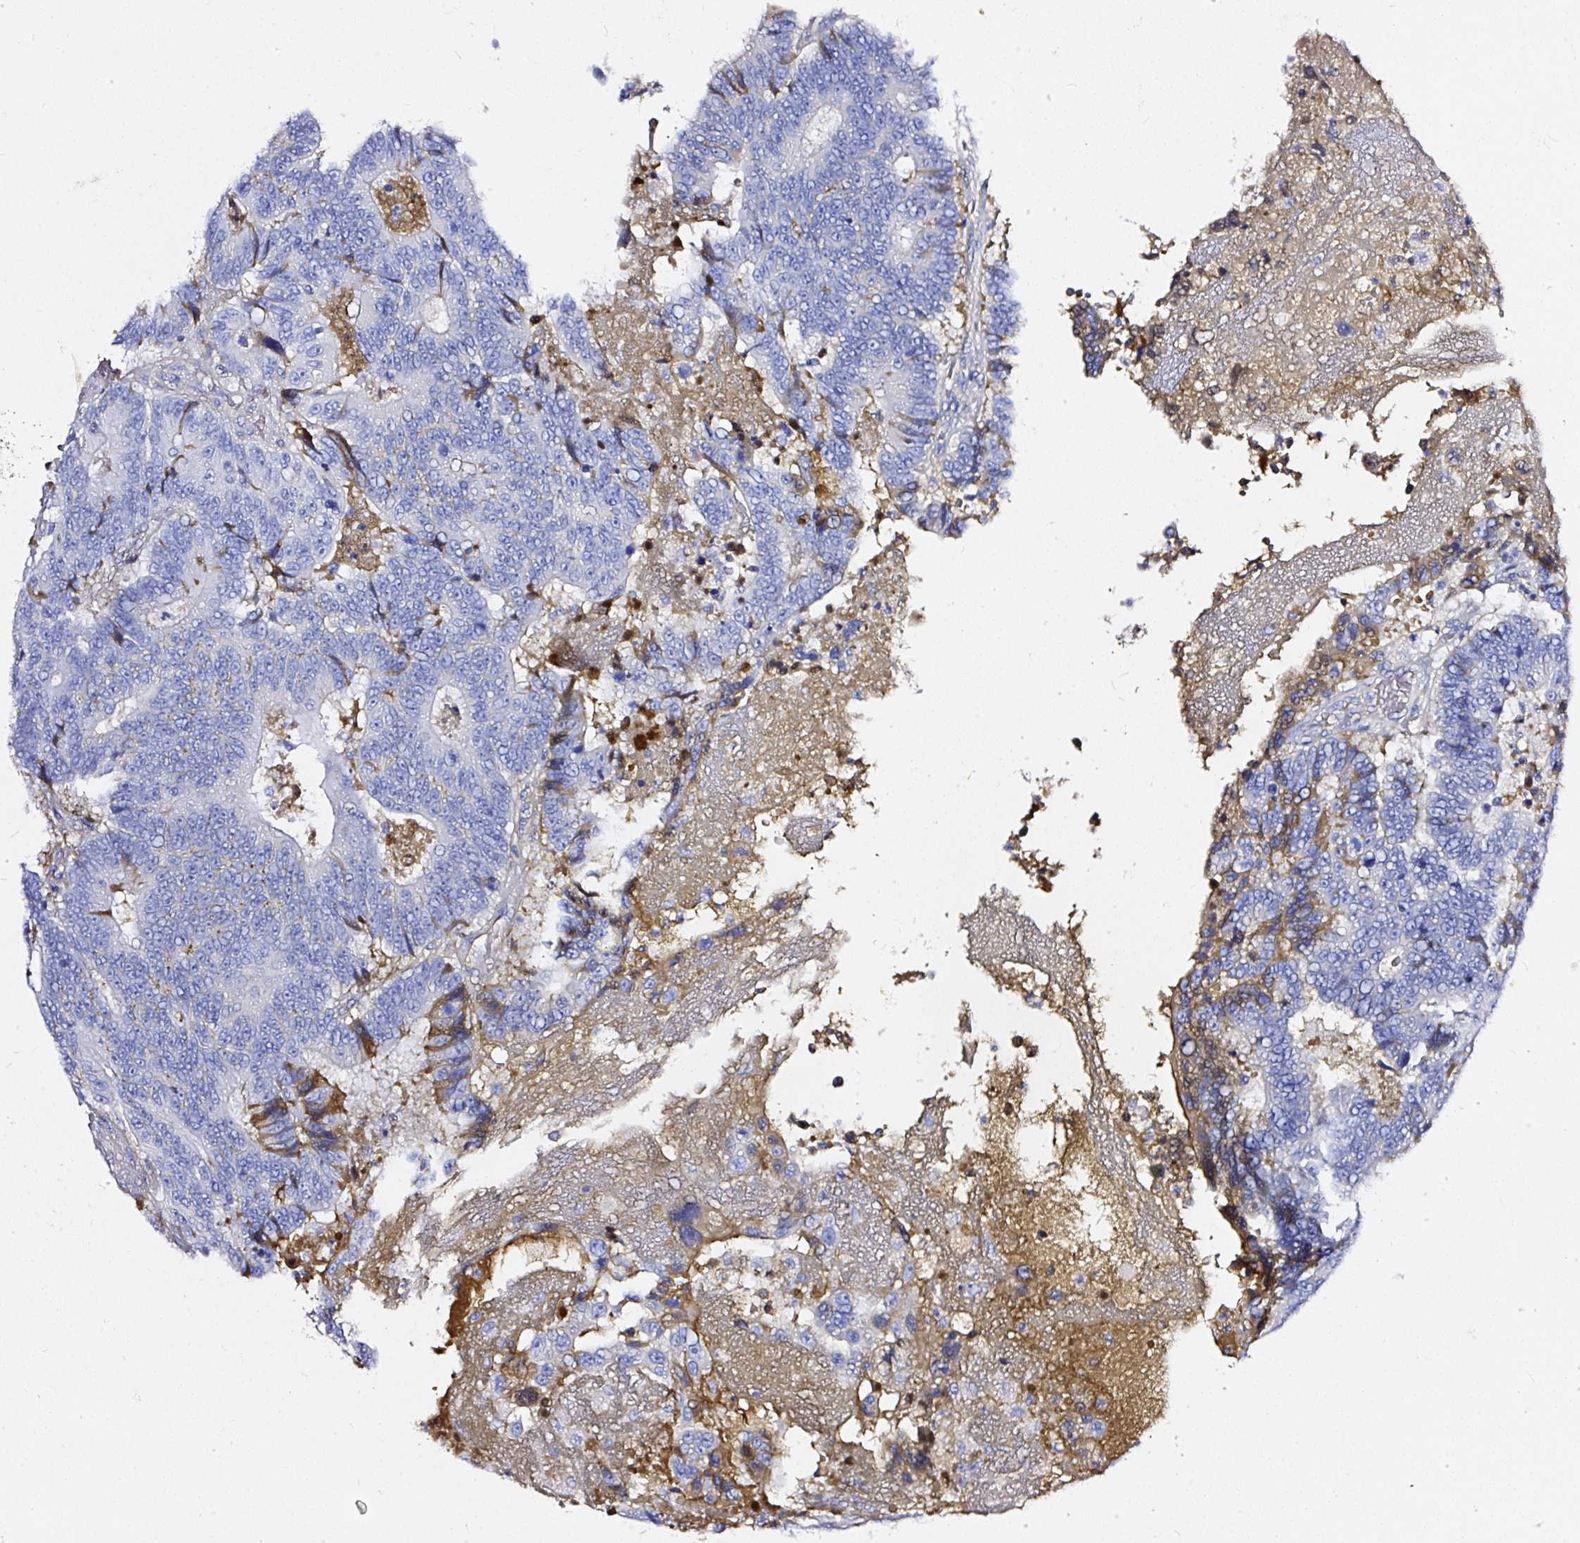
{"staining": {"intensity": "negative", "quantity": "none", "location": "none"}, "tissue": "colorectal cancer", "cell_type": "Tumor cells", "image_type": "cancer", "snomed": [{"axis": "morphology", "description": "Adenocarcinoma, NOS"}, {"axis": "topography", "description": "Colon"}], "caption": "Photomicrograph shows no significant protein positivity in tumor cells of adenocarcinoma (colorectal).", "gene": "CLEC3B", "patient": {"sex": "male", "age": 83}}